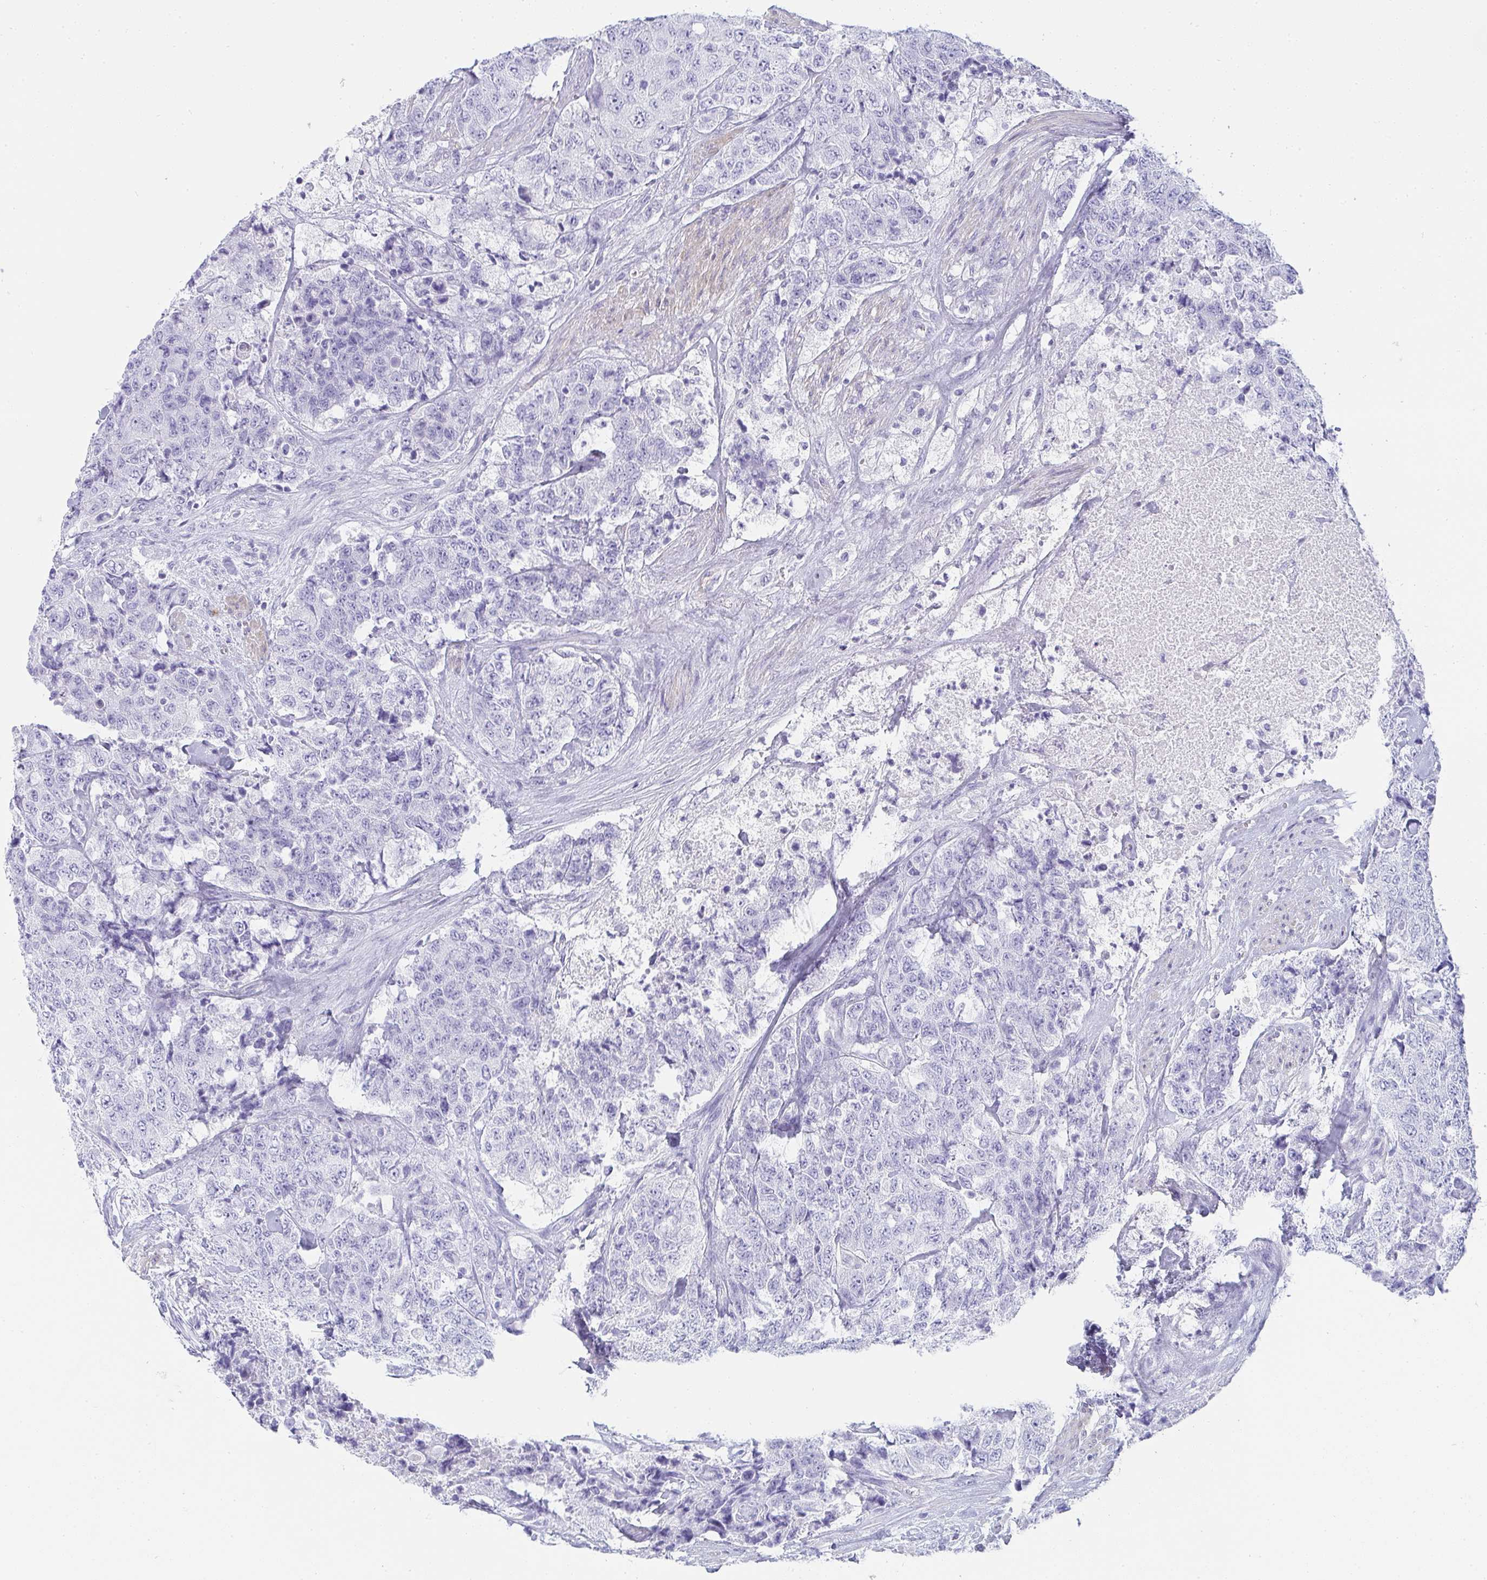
{"staining": {"intensity": "negative", "quantity": "none", "location": "none"}, "tissue": "urothelial cancer", "cell_type": "Tumor cells", "image_type": "cancer", "snomed": [{"axis": "morphology", "description": "Urothelial carcinoma, High grade"}, {"axis": "topography", "description": "Urinary bladder"}], "caption": "The IHC micrograph has no significant expression in tumor cells of urothelial cancer tissue.", "gene": "PRND", "patient": {"sex": "female", "age": 78}}